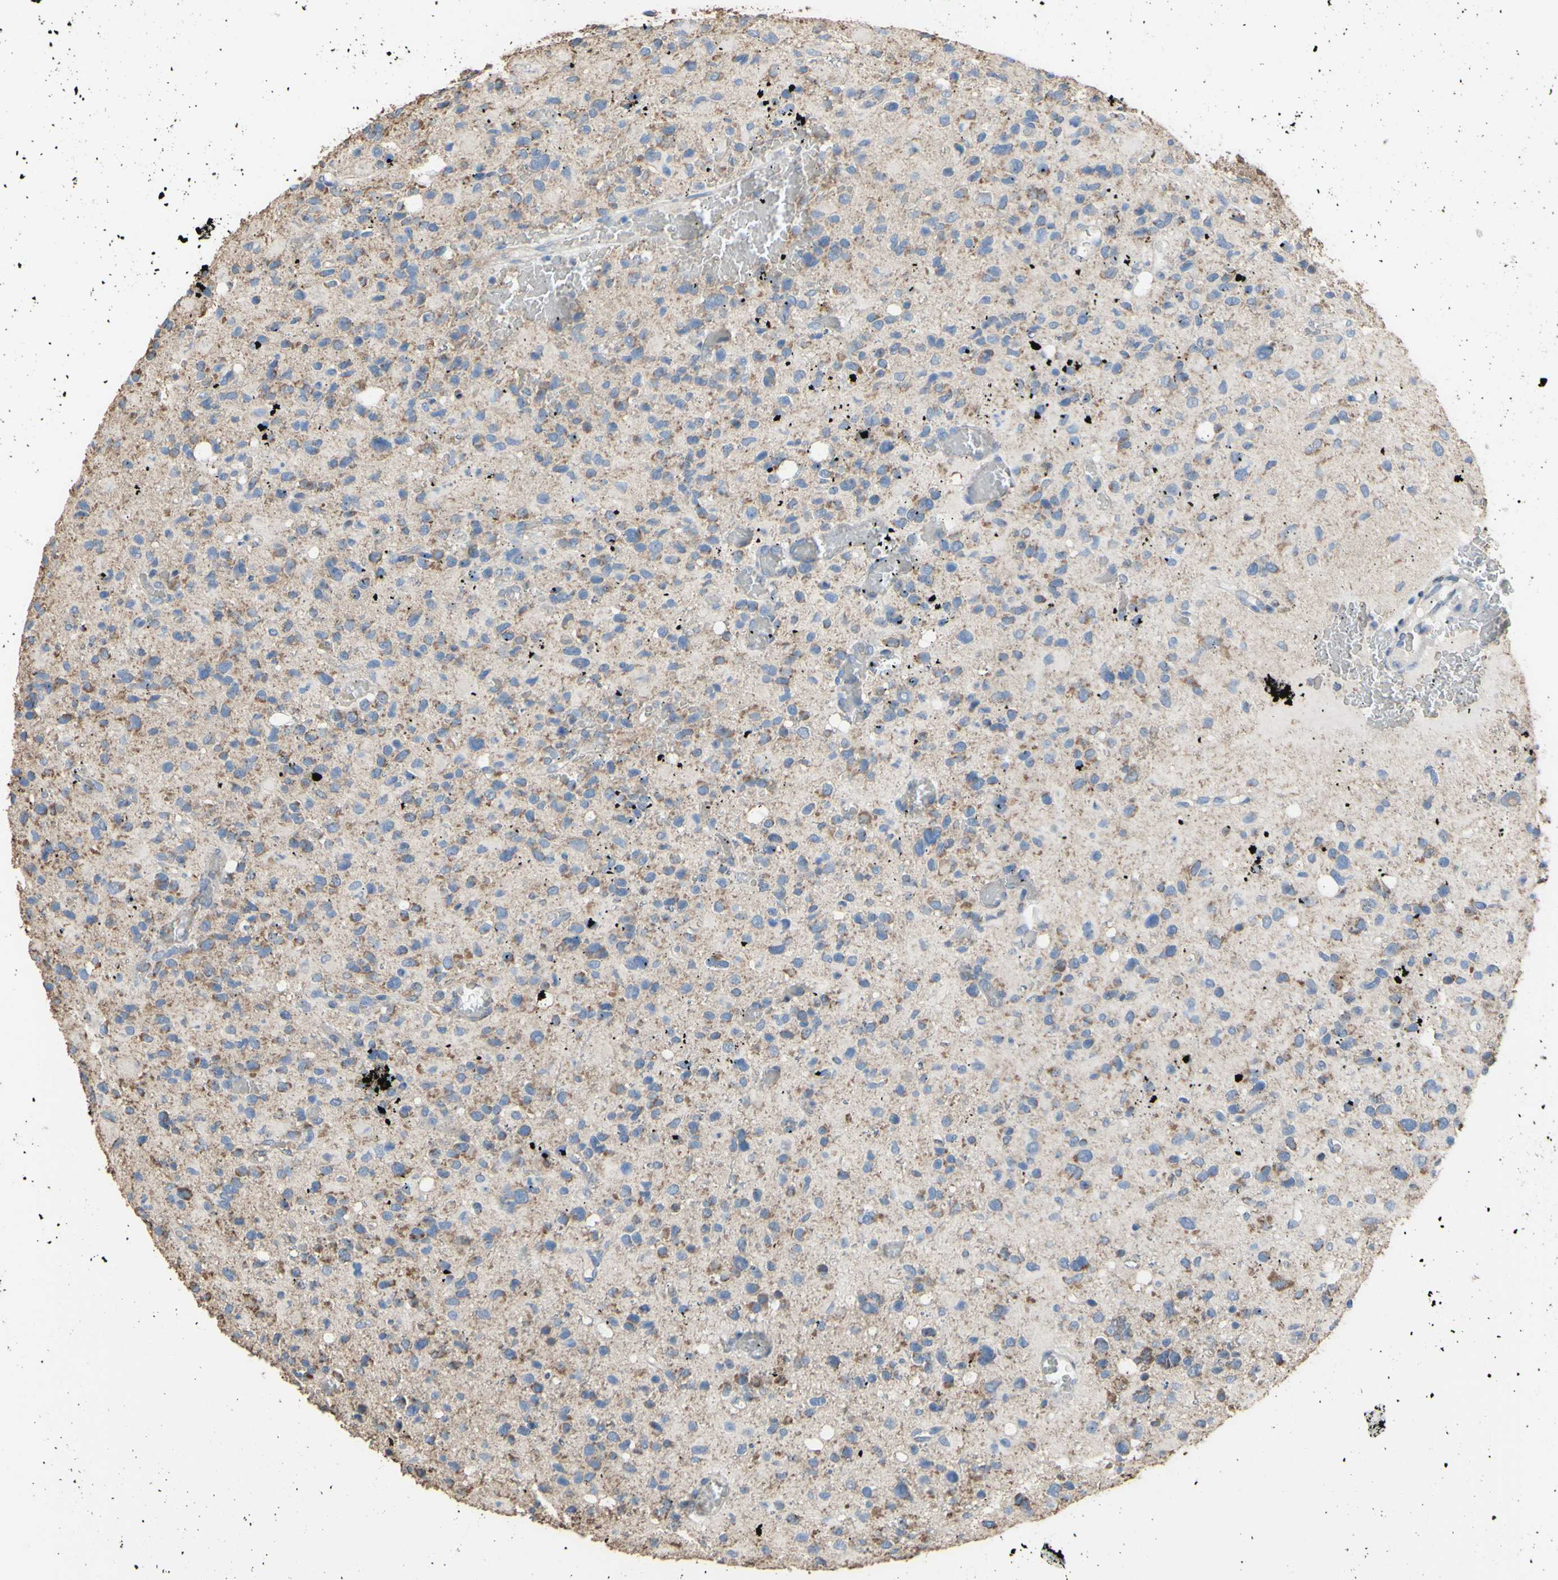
{"staining": {"intensity": "weak", "quantity": "<25%", "location": "cytoplasmic/membranous"}, "tissue": "glioma", "cell_type": "Tumor cells", "image_type": "cancer", "snomed": [{"axis": "morphology", "description": "Glioma, malignant, High grade"}, {"axis": "topography", "description": "Brain"}], "caption": "An image of human glioma is negative for staining in tumor cells. (Immunohistochemistry (ihc), brightfield microscopy, high magnification).", "gene": "CMKLR2", "patient": {"sex": "male", "age": 48}}